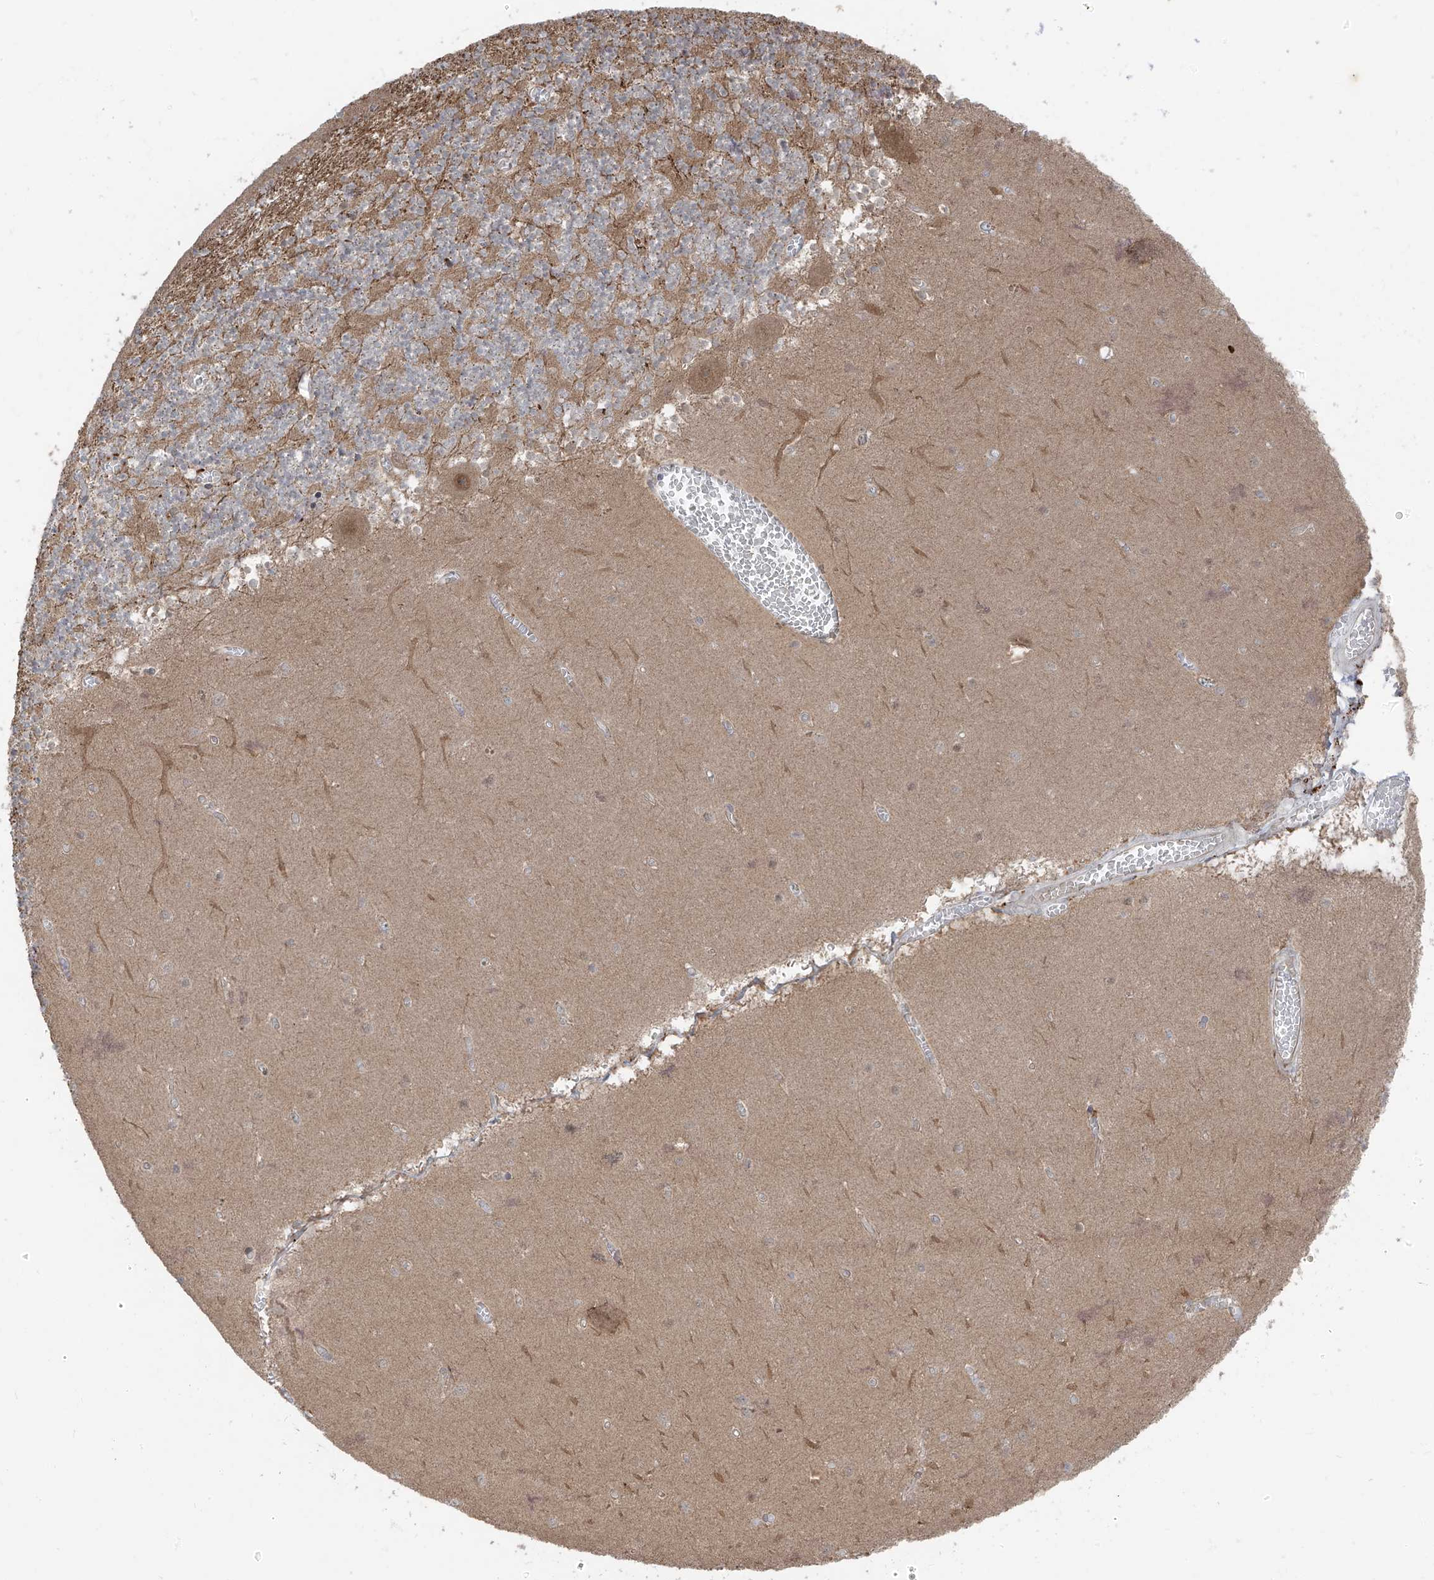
{"staining": {"intensity": "moderate", "quantity": "25%-75%", "location": "cytoplasmic/membranous"}, "tissue": "cerebellum", "cell_type": "Cells in granular layer", "image_type": "normal", "snomed": [{"axis": "morphology", "description": "Normal tissue, NOS"}, {"axis": "topography", "description": "Cerebellum"}], "caption": "A high-resolution photomicrograph shows immunohistochemistry (IHC) staining of benign cerebellum, which exhibits moderate cytoplasmic/membranous staining in about 25%-75% of cells in granular layer.", "gene": "PDE11A", "patient": {"sex": "female", "age": 28}}